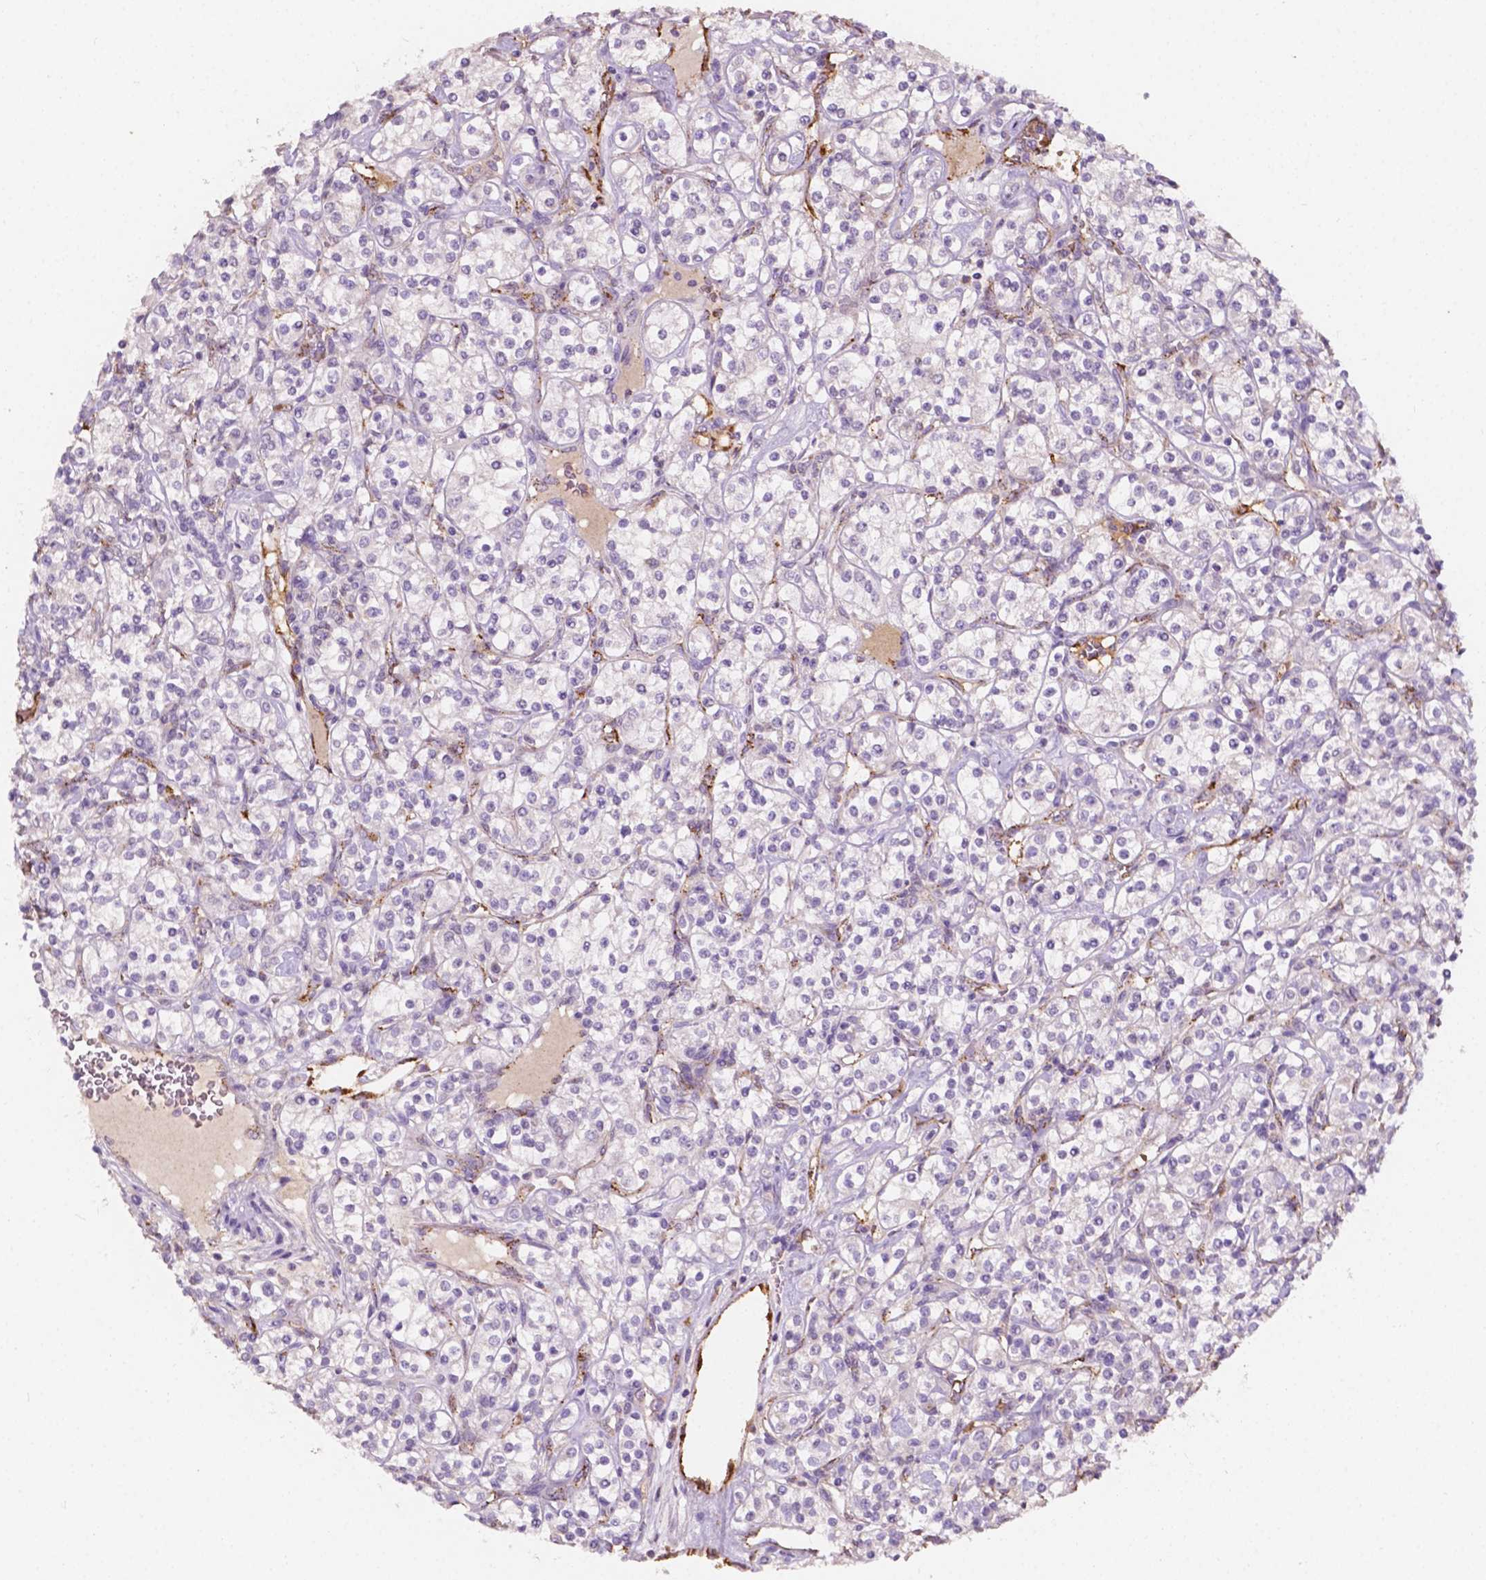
{"staining": {"intensity": "negative", "quantity": "none", "location": "none"}, "tissue": "renal cancer", "cell_type": "Tumor cells", "image_type": "cancer", "snomed": [{"axis": "morphology", "description": "Adenocarcinoma, NOS"}, {"axis": "topography", "description": "Kidney"}], "caption": "An image of human renal adenocarcinoma is negative for staining in tumor cells.", "gene": "SLC22A4", "patient": {"sex": "male", "age": 77}}